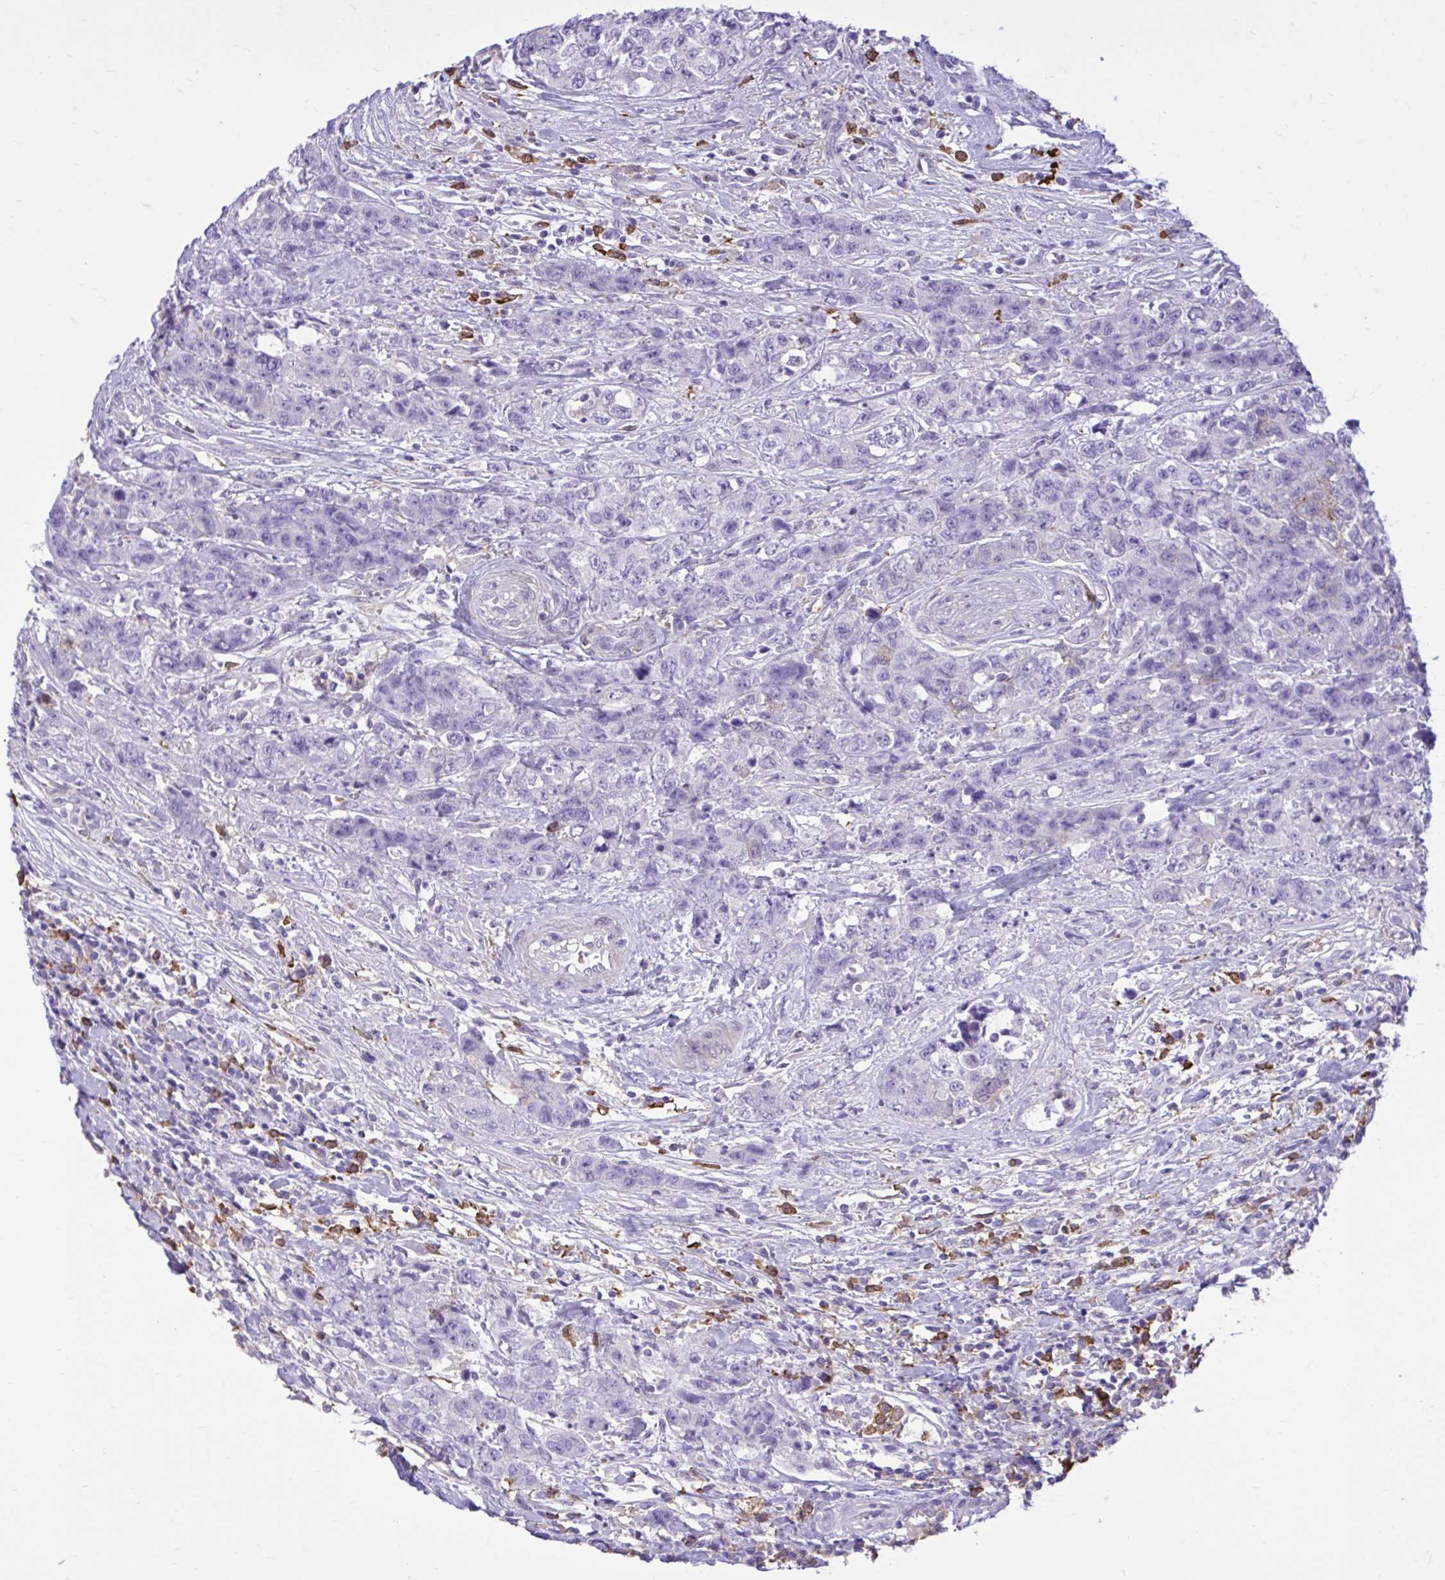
{"staining": {"intensity": "negative", "quantity": "none", "location": "none"}, "tissue": "urothelial cancer", "cell_type": "Tumor cells", "image_type": "cancer", "snomed": [{"axis": "morphology", "description": "Urothelial carcinoma, High grade"}, {"axis": "topography", "description": "Urinary bladder"}], "caption": "IHC histopathology image of neoplastic tissue: human urothelial carcinoma (high-grade) stained with DAB (3,3'-diaminobenzidine) exhibits no significant protein positivity in tumor cells. The staining was performed using DAB to visualize the protein expression in brown, while the nuclei were stained in blue with hematoxylin (Magnification: 20x).", "gene": "TLR7", "patient": {"sex": "female", "age": 78}}